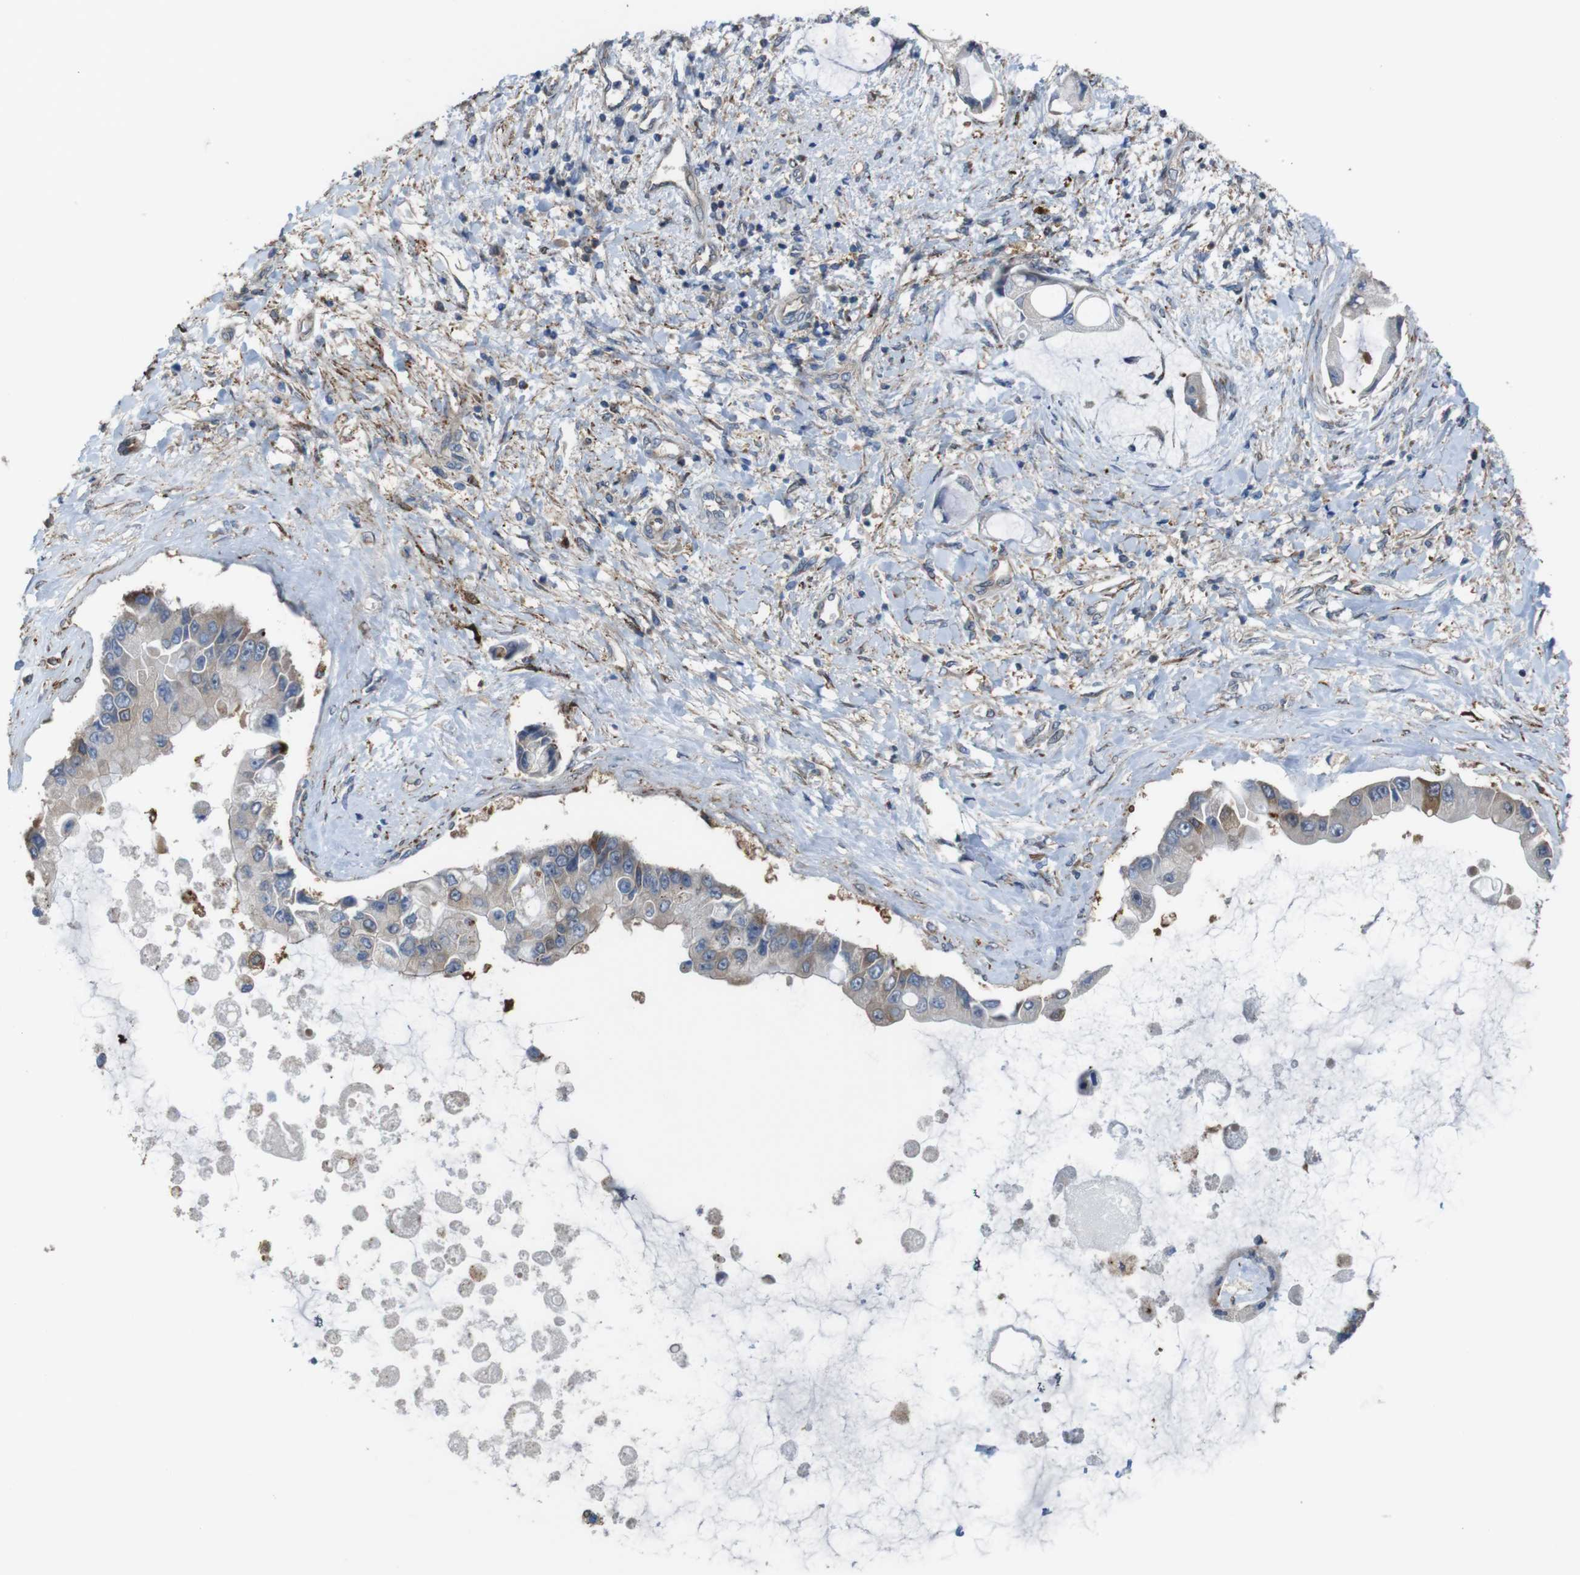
{"staining": {"intensity": "weak", "quantity": "25%-75%", "location": "cytoplasmic/membranous"}, "tissue": "liver cancer", "cell_type": "Tumor cells", "image_type": "cancer", "snomed": [{"axis": "morphology", "description": "Cholangiocarcinoma"}, {"axis": "topography", "description": "Liver"}], "caption": "This photomicrograph reveals immunohistochemistry staining of cholangiocarcinoma (liver), with low weak cytoplasmic/membranous expression in about 25%-75% of tumor cells.", "gene": "PCOLCE2", "patient": {"sex": "male", "age": 50}}